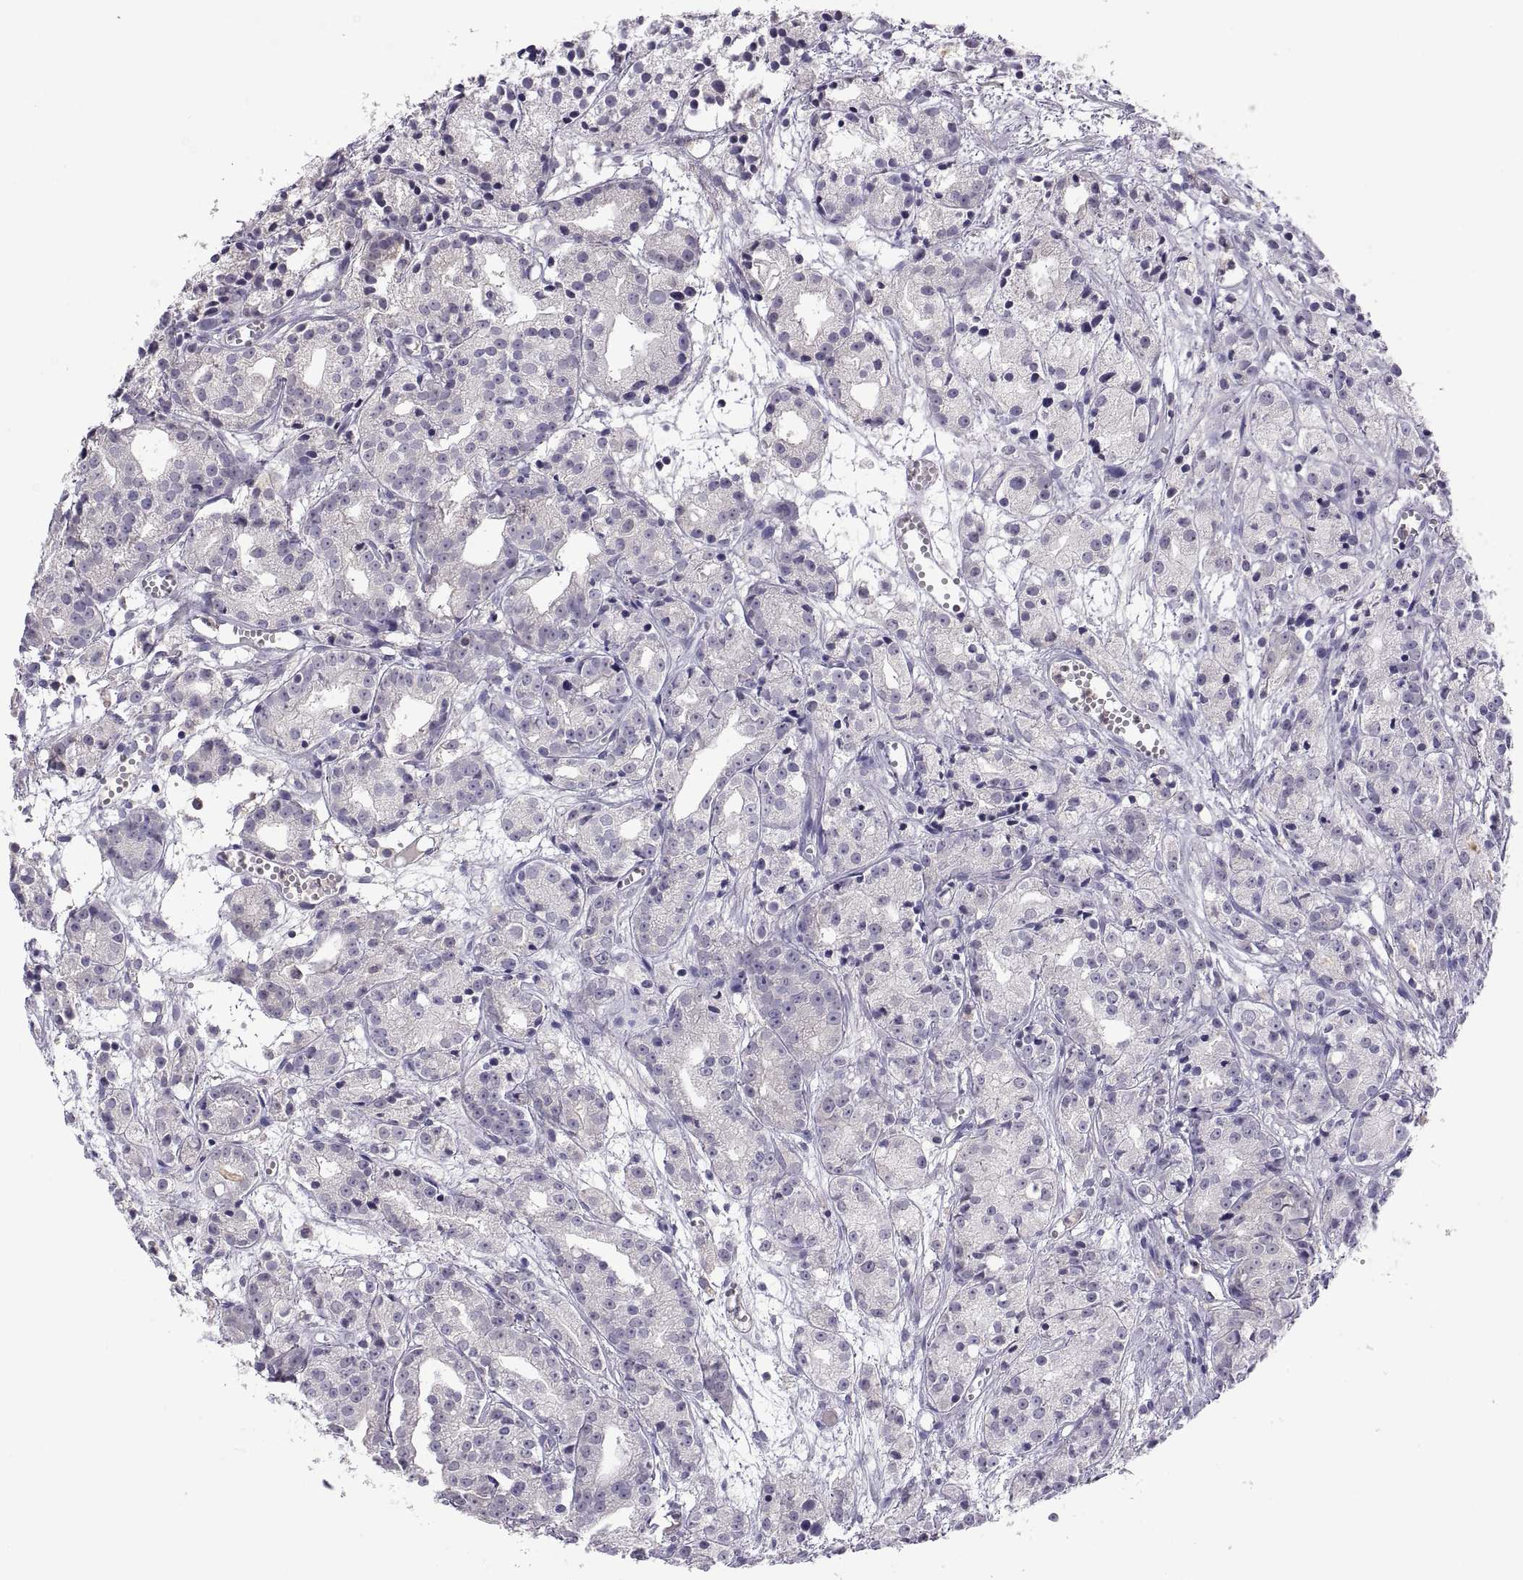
{"staining": {"intensity": "negative", "quantity": "none", "location": "none"}, "tissue": "prostate cancer", "cell_type": "Tumor cells", "image_type": "cancer", "snomed": [{"axis": "morphology", "description": "Adenocarcinoma, Medium grade"}, {"axis": "topography", "description": "Prostate"}], "caption": "Prostate cancer stained for a protein using IHC exhibits no positivity tumor cells.", "gene": "FGF9", "patient": {"sex": "male", "age": 74}}